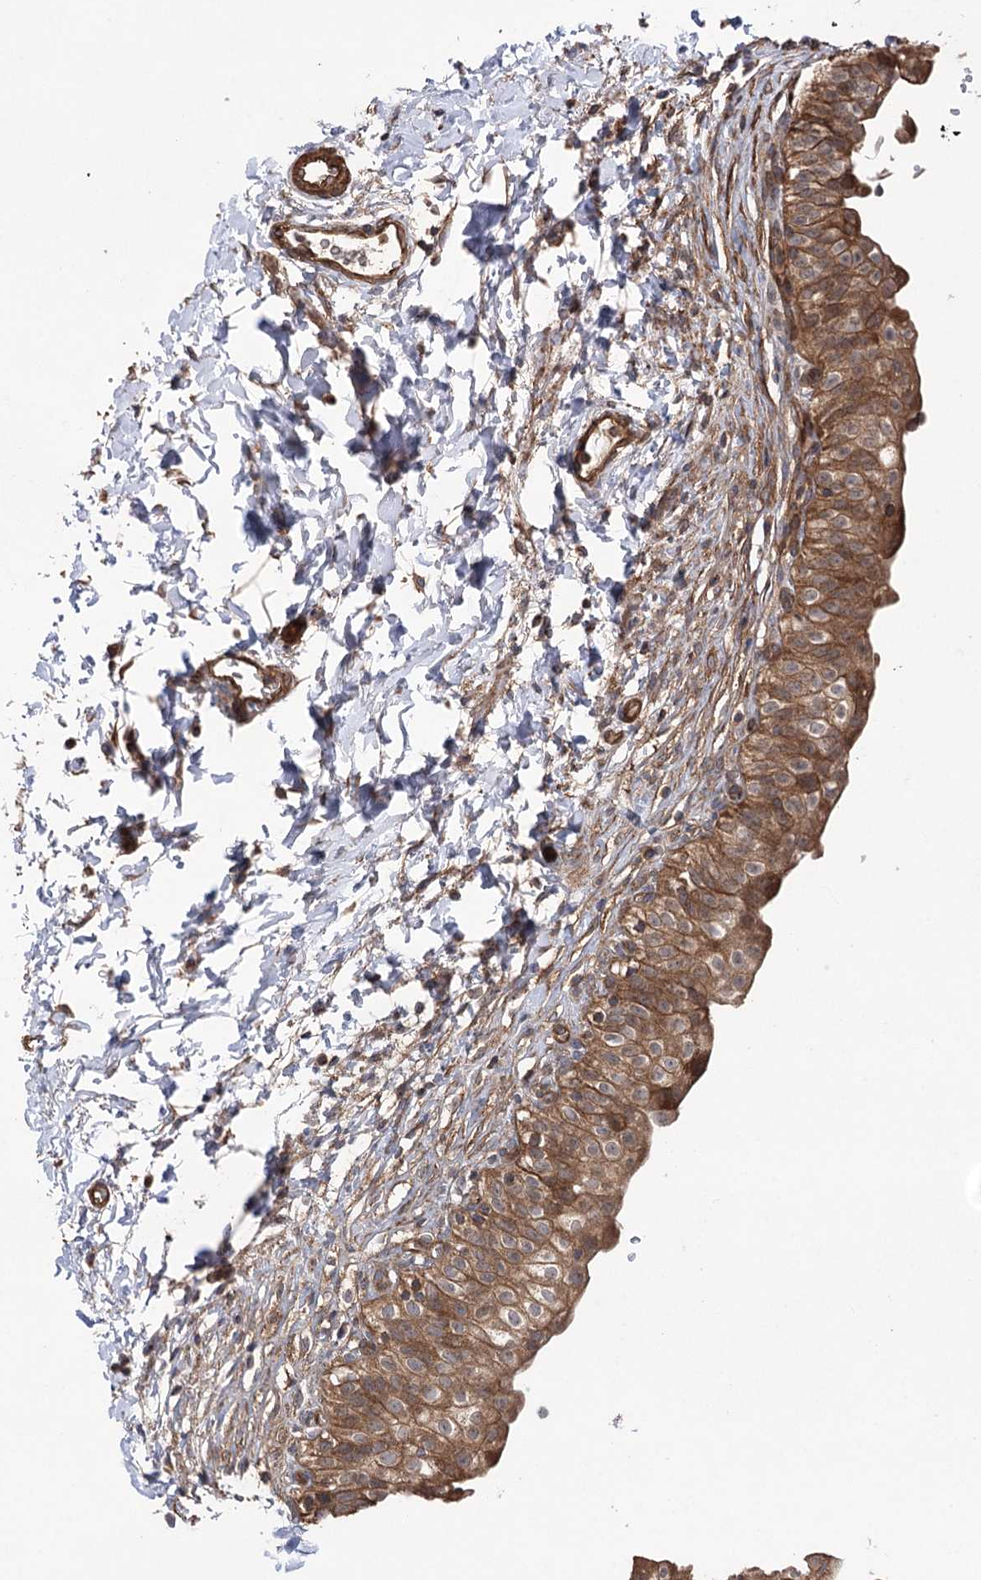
{"staining": {"intensity": "moderate", "quantity": ">75%", "location": "cytoplasmic/membranous"}, "tissue": "urinary bladder", "cell_type": "Urothelial cells", "image_type": "normal", "snomed": [{"axis": "morphology", "description": "Normal tissue, NOS"}, {"axis": "topography", "description": "Urinary bladder"}], "caption": "IHC micrograph of unremarkable urinary bladder: human urinary bladder stained using immunohistochemistry (IHC) exhibits medium levels of moderate protein expression localized specifically in the cytoplasmic/membranous of urothelial cells, appearing as a cytoplasmic/membranous brown color.", "gene": "LARS2", "patient": {"sex": "male", "age": 55}}